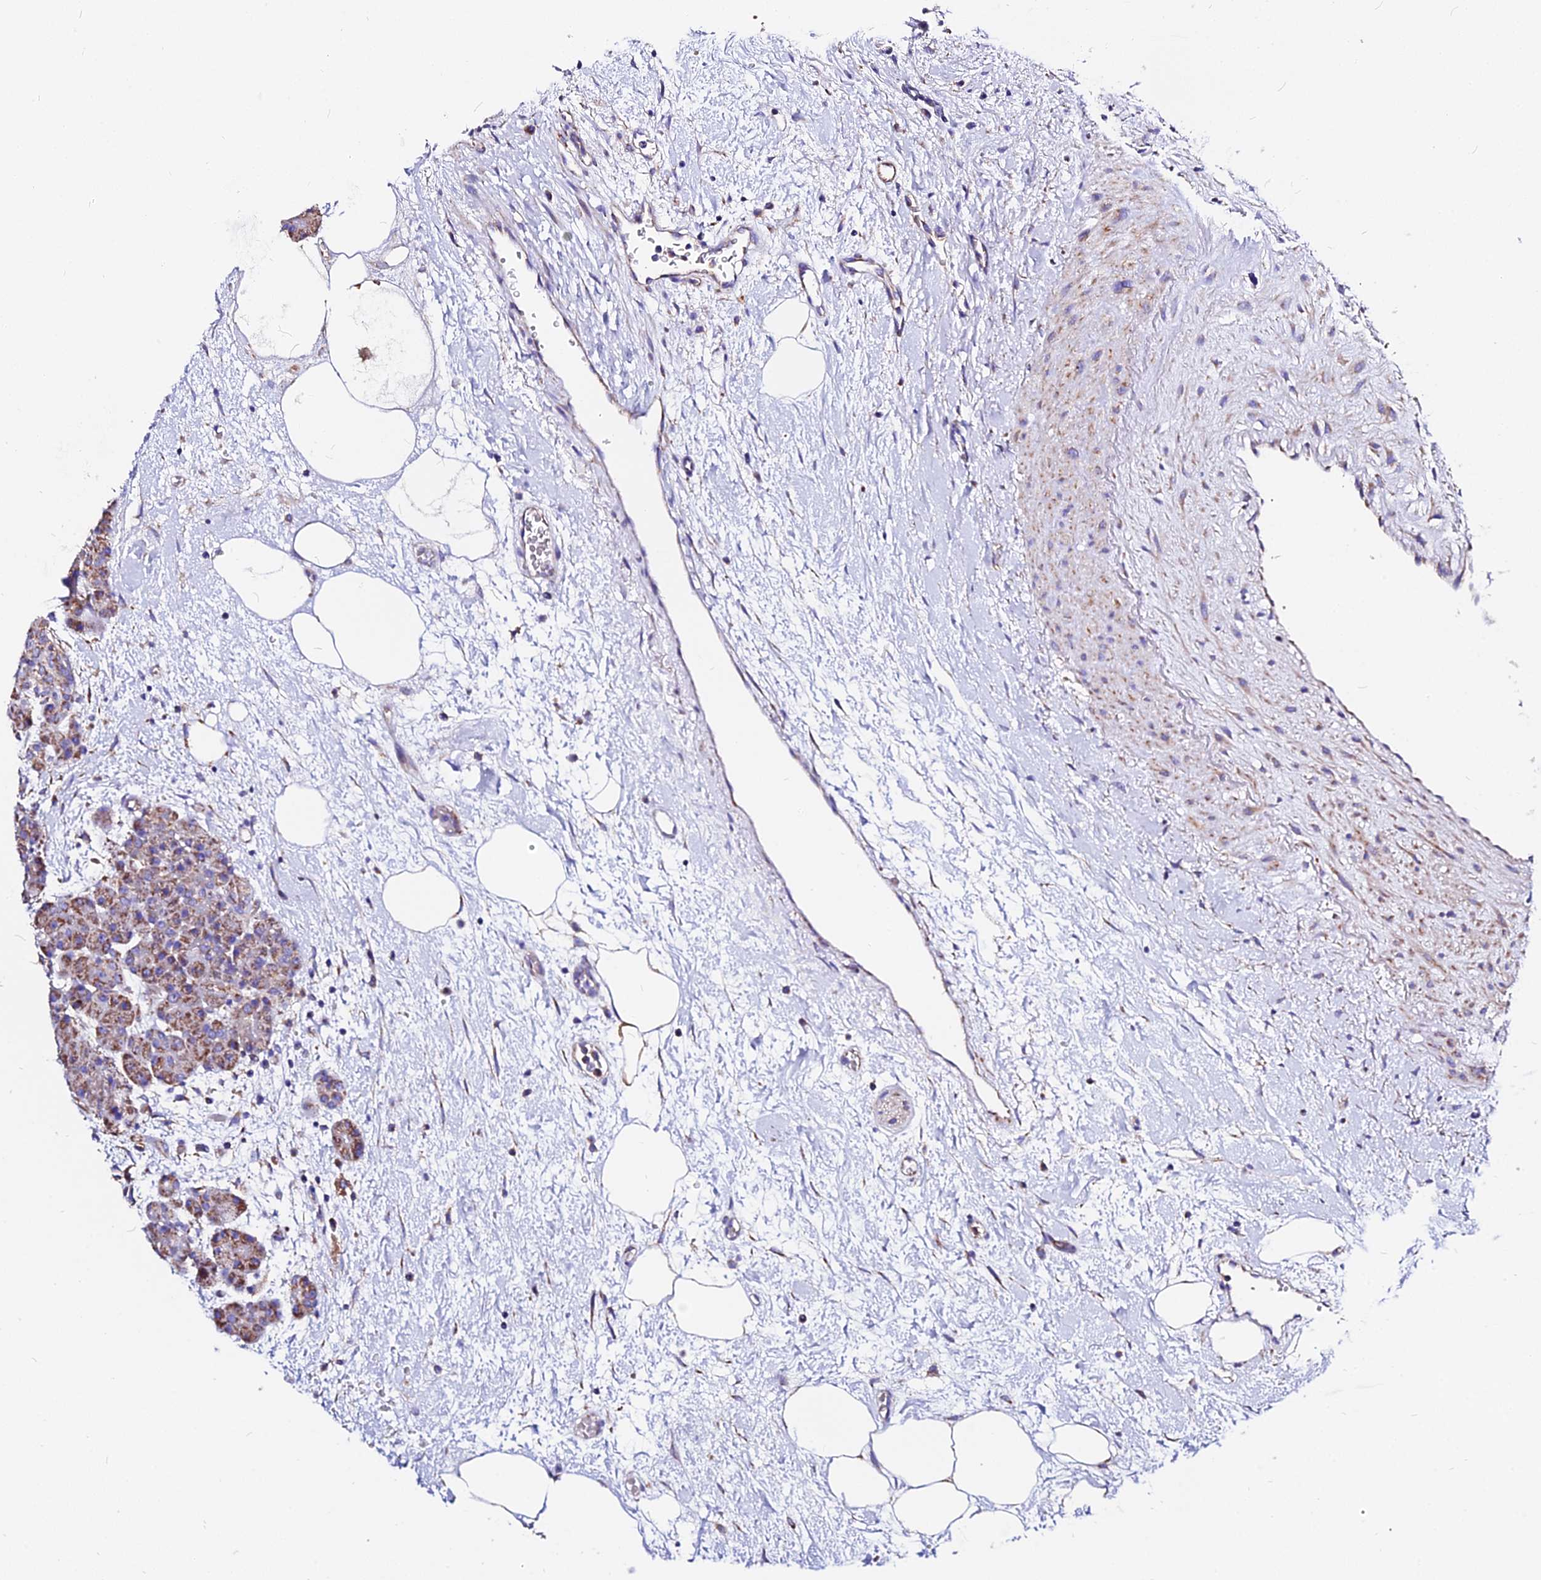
{"staining": {"intensity": "moderate", "quantity": "25%-75%", "location": "cytoplasmic/membranous"}, "tissue": "pancreas", "cell_type": "Exocrine glandular cells", "image_type": "normal", "snomed": [{"axis": "morphology", "description": "Normal tissue, NOS"}, {"axis": "topography", "description": "Pancreas"}], "caption": "A photomicrograph of human pancreas stained for a protein shows moderate cytoplasmic/membranous brown staining in exocrine glandular cells.", "gene": "ZNF573", "patient": {"sex": "male", "age": 66}}